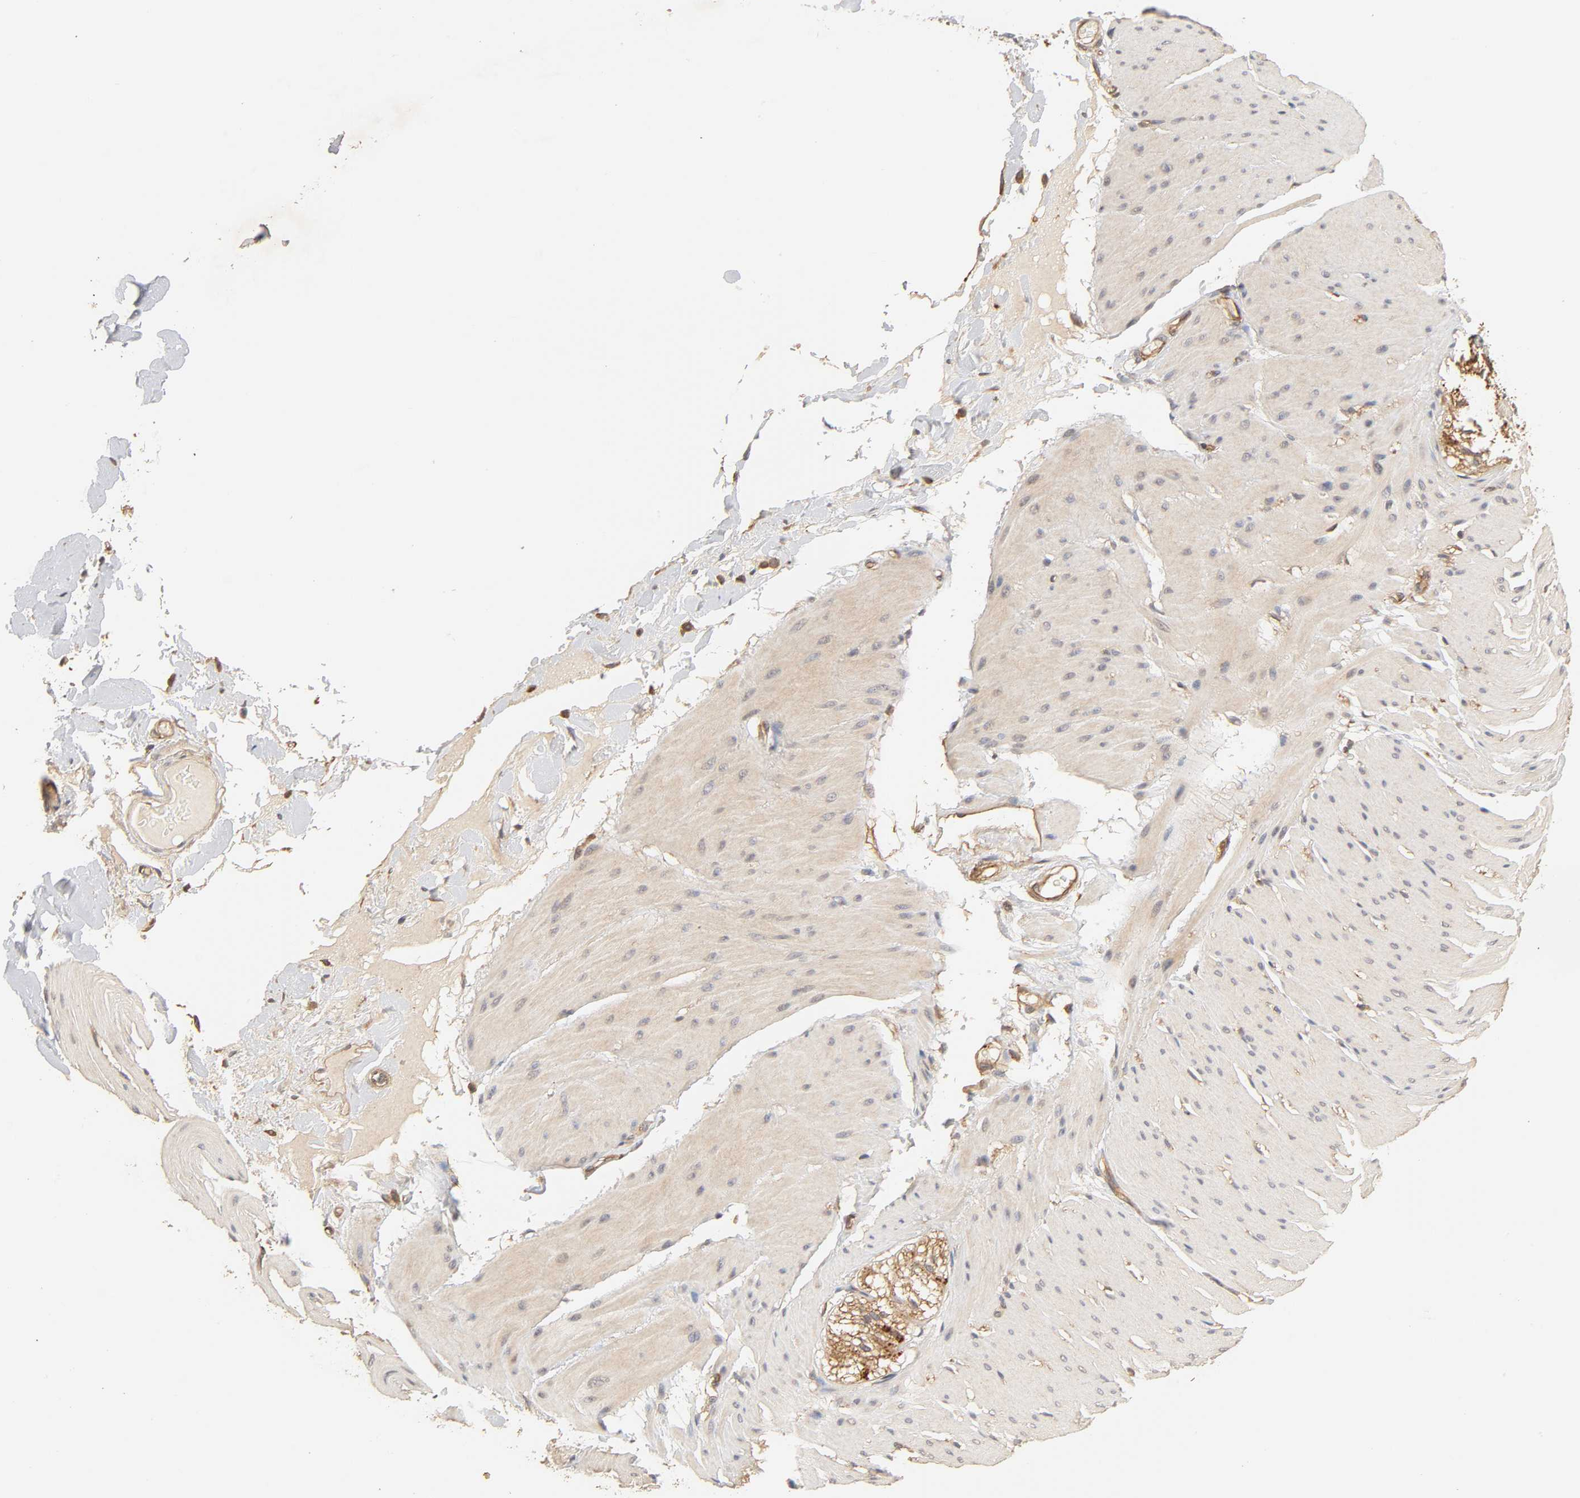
{"staining": {"intensity": "weak", "quantity": ">75%", "location": "cytoplasmic/membranous"}, "tissue": "smooth muscle", "cell_type": "Smooth muscle cells", "image_type": "normal", "snomed": [{"axis": "morphology", "description": "Normal tissue, NOS"}, {"axis": "topography", "description": "Smooth muscle"}, {"axis": "topography", "description": "Colon"}], "caption": "Smooth muscle was stained to show a protein in brown. There is low levels of weak cytoplasmic/membranous staining in about >75% of smooth muscle cells. The protein of interest is shown in brown color, while the nuclei are stained blue.", "gene": "EPS8", "patient": {"sex": "male", "age": 67}}